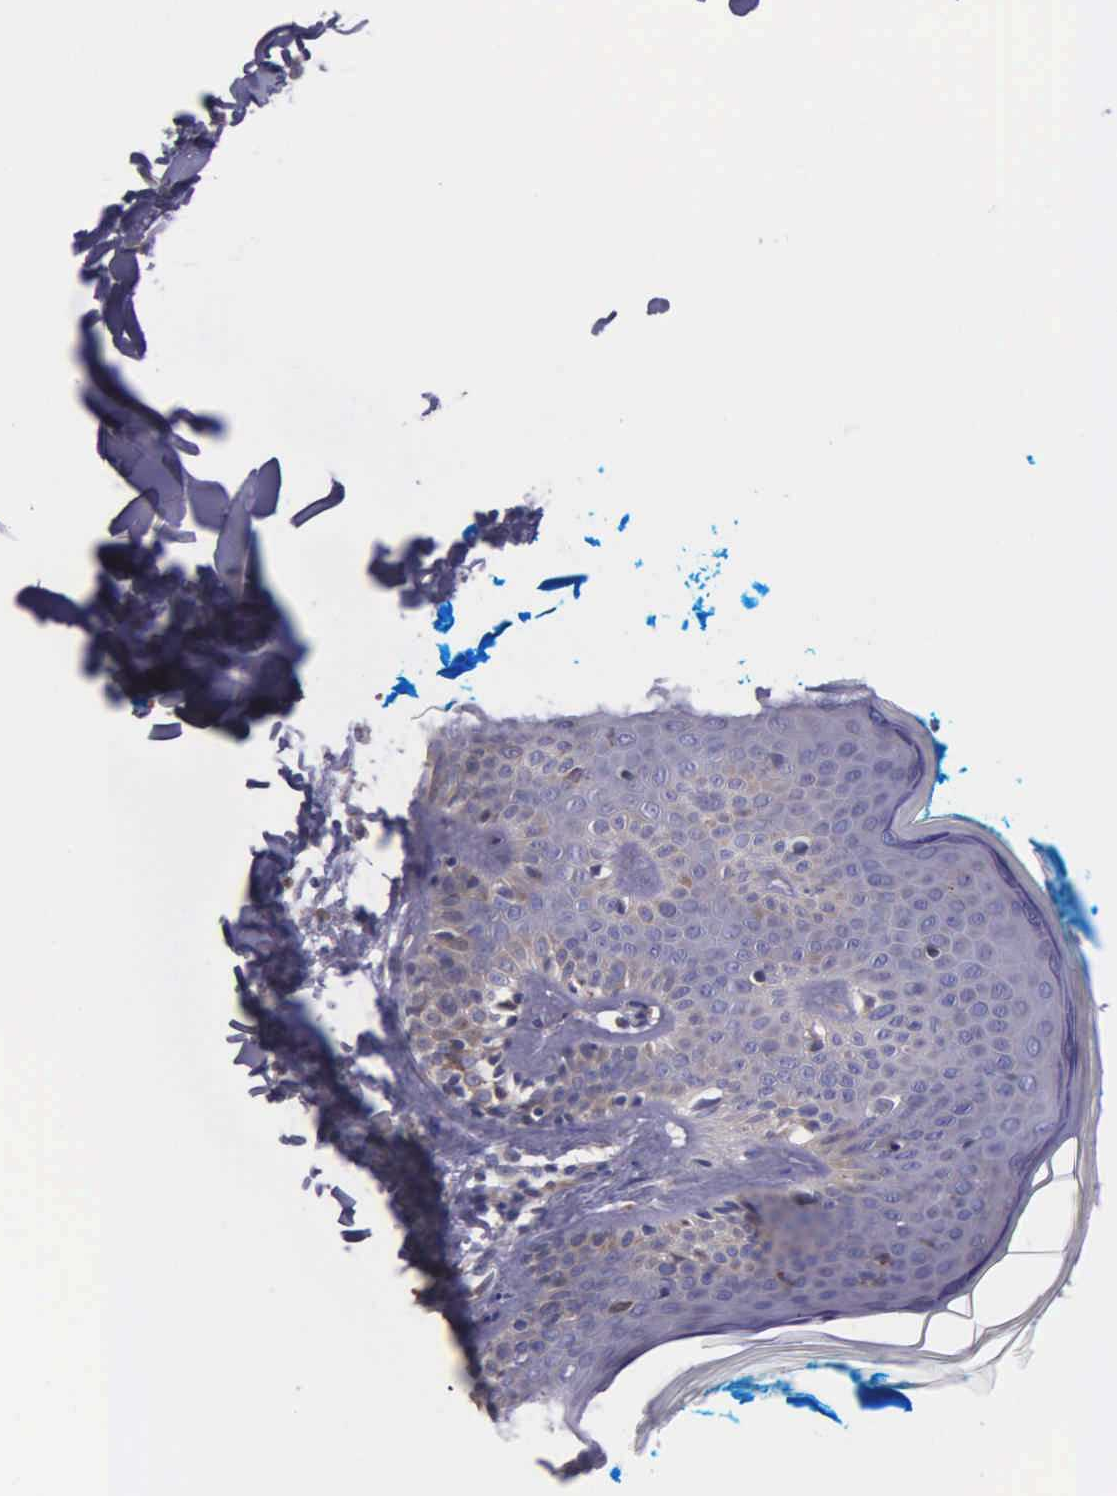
{"staining": {"intensity": "negative", "quantity": "none", "location": "none"}, "tissue": "skin", "cell_type": "Fibroblasts", "image_type": "normal", "snomed": [{"axis": "morphology", "description": "Normal tissue, NOS"}, {"axis": "topography", "description": "Skin"}], "caption": "Image shows no protein staining in fibroblasts of benign skin. (DAB (3,3'-diaminobenzidine) immunohistochemistry (IHC) visualized using brightfield microscopy, high magnification).", "gene": "ZC3H12B", "patient": {"sex": "female", "age": 56}}